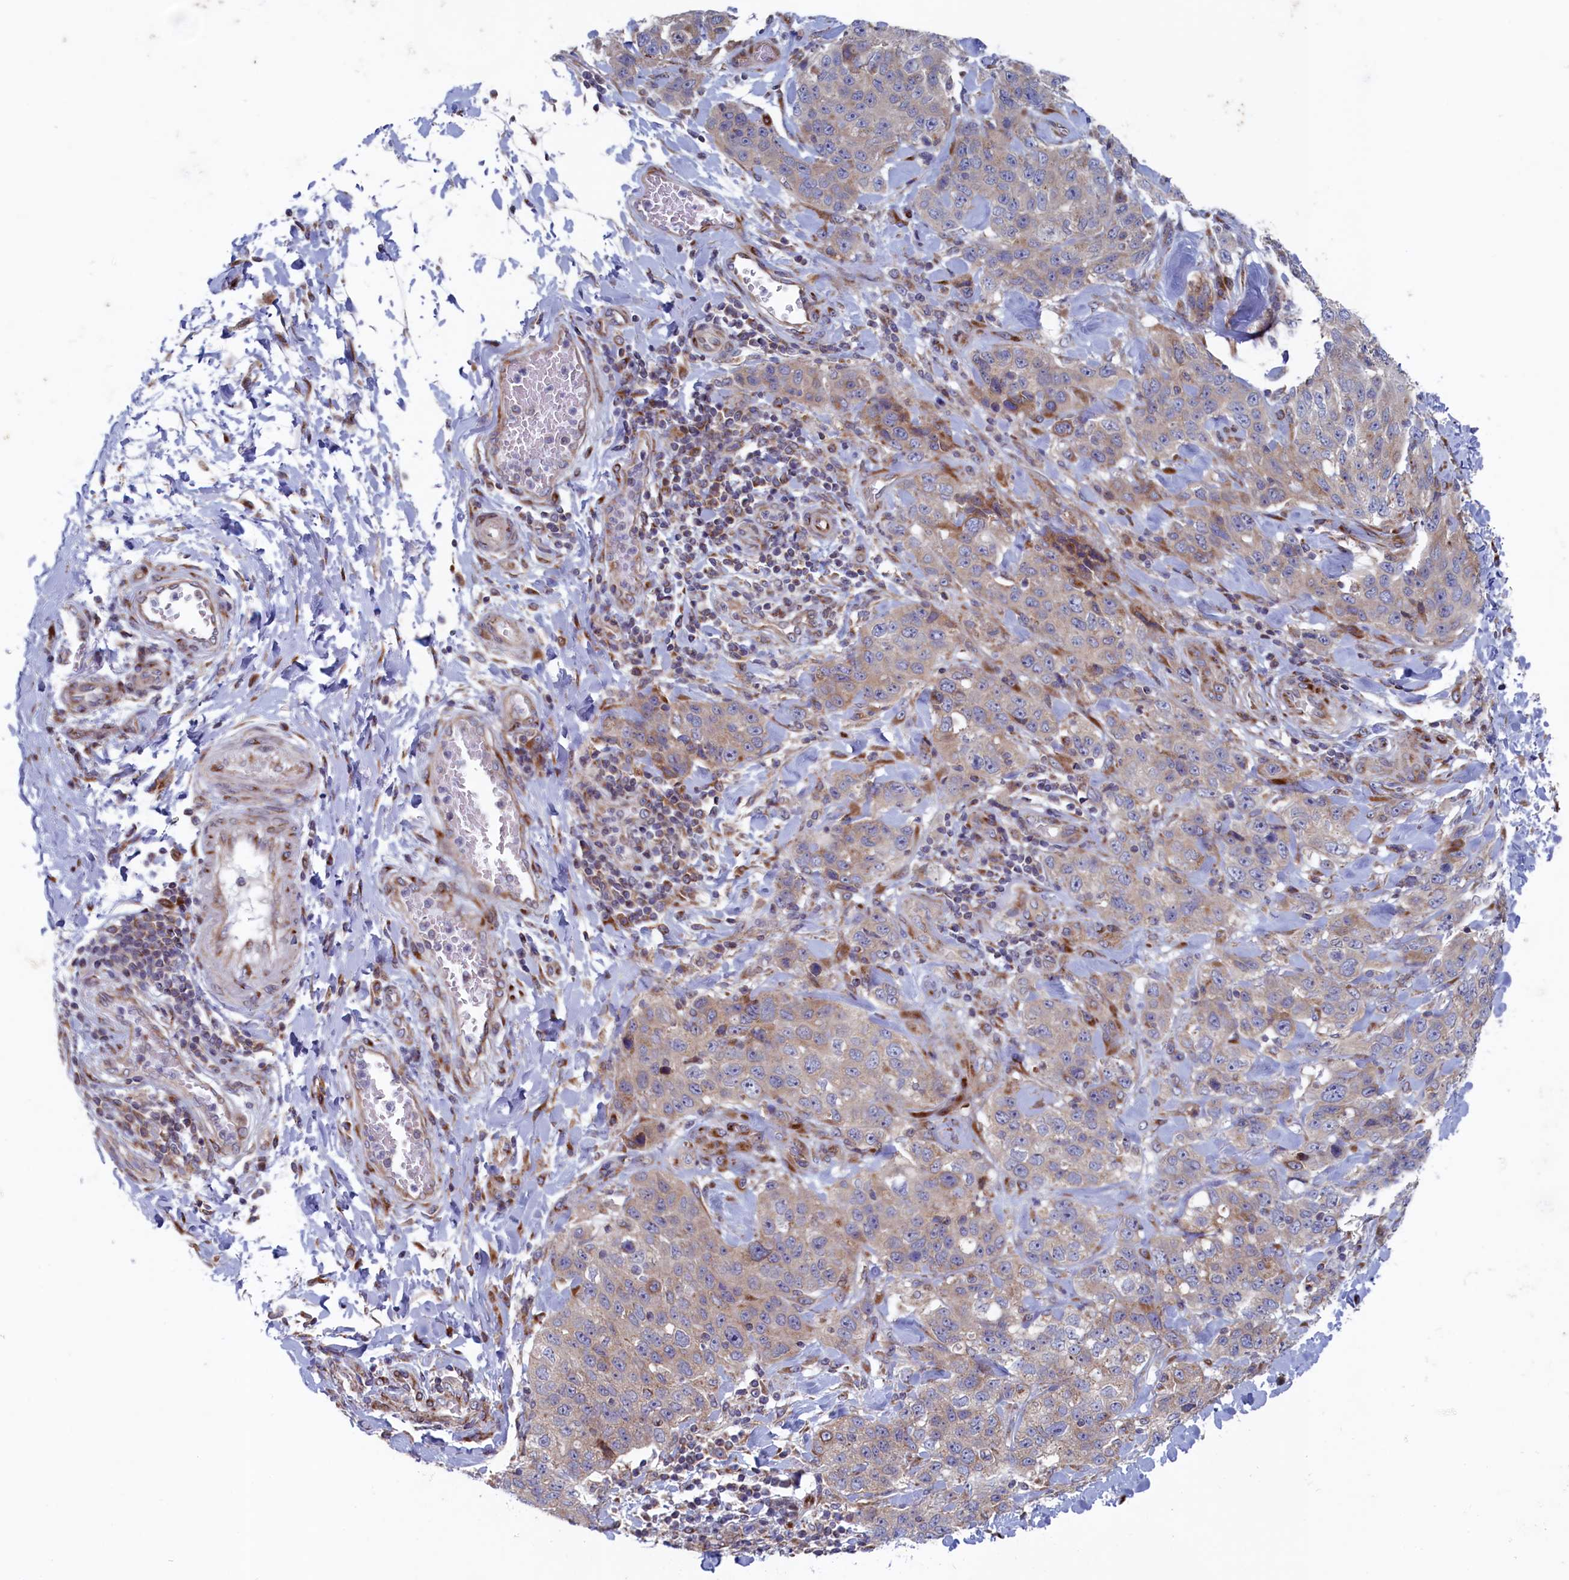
{"staining": {"intensity": "weak", "quantity": "<25%", "location": "cytoplasmic/membranous"}, "tissue": "stomach cancer", "cell_type": "Tumor cells", "image_type": "cancer", "snomed": [{"axis": "morphology", "description": "Adenocarcinoma, NOS"}, {"axis": "topography", "description": "Stomach"}], "caption": "The photomicrograph shows no significant positivity in tumor cells of stomach adenocarcinoma.", "gene": "MTFMT", "patient": {"sex": "male", "age": 48}}